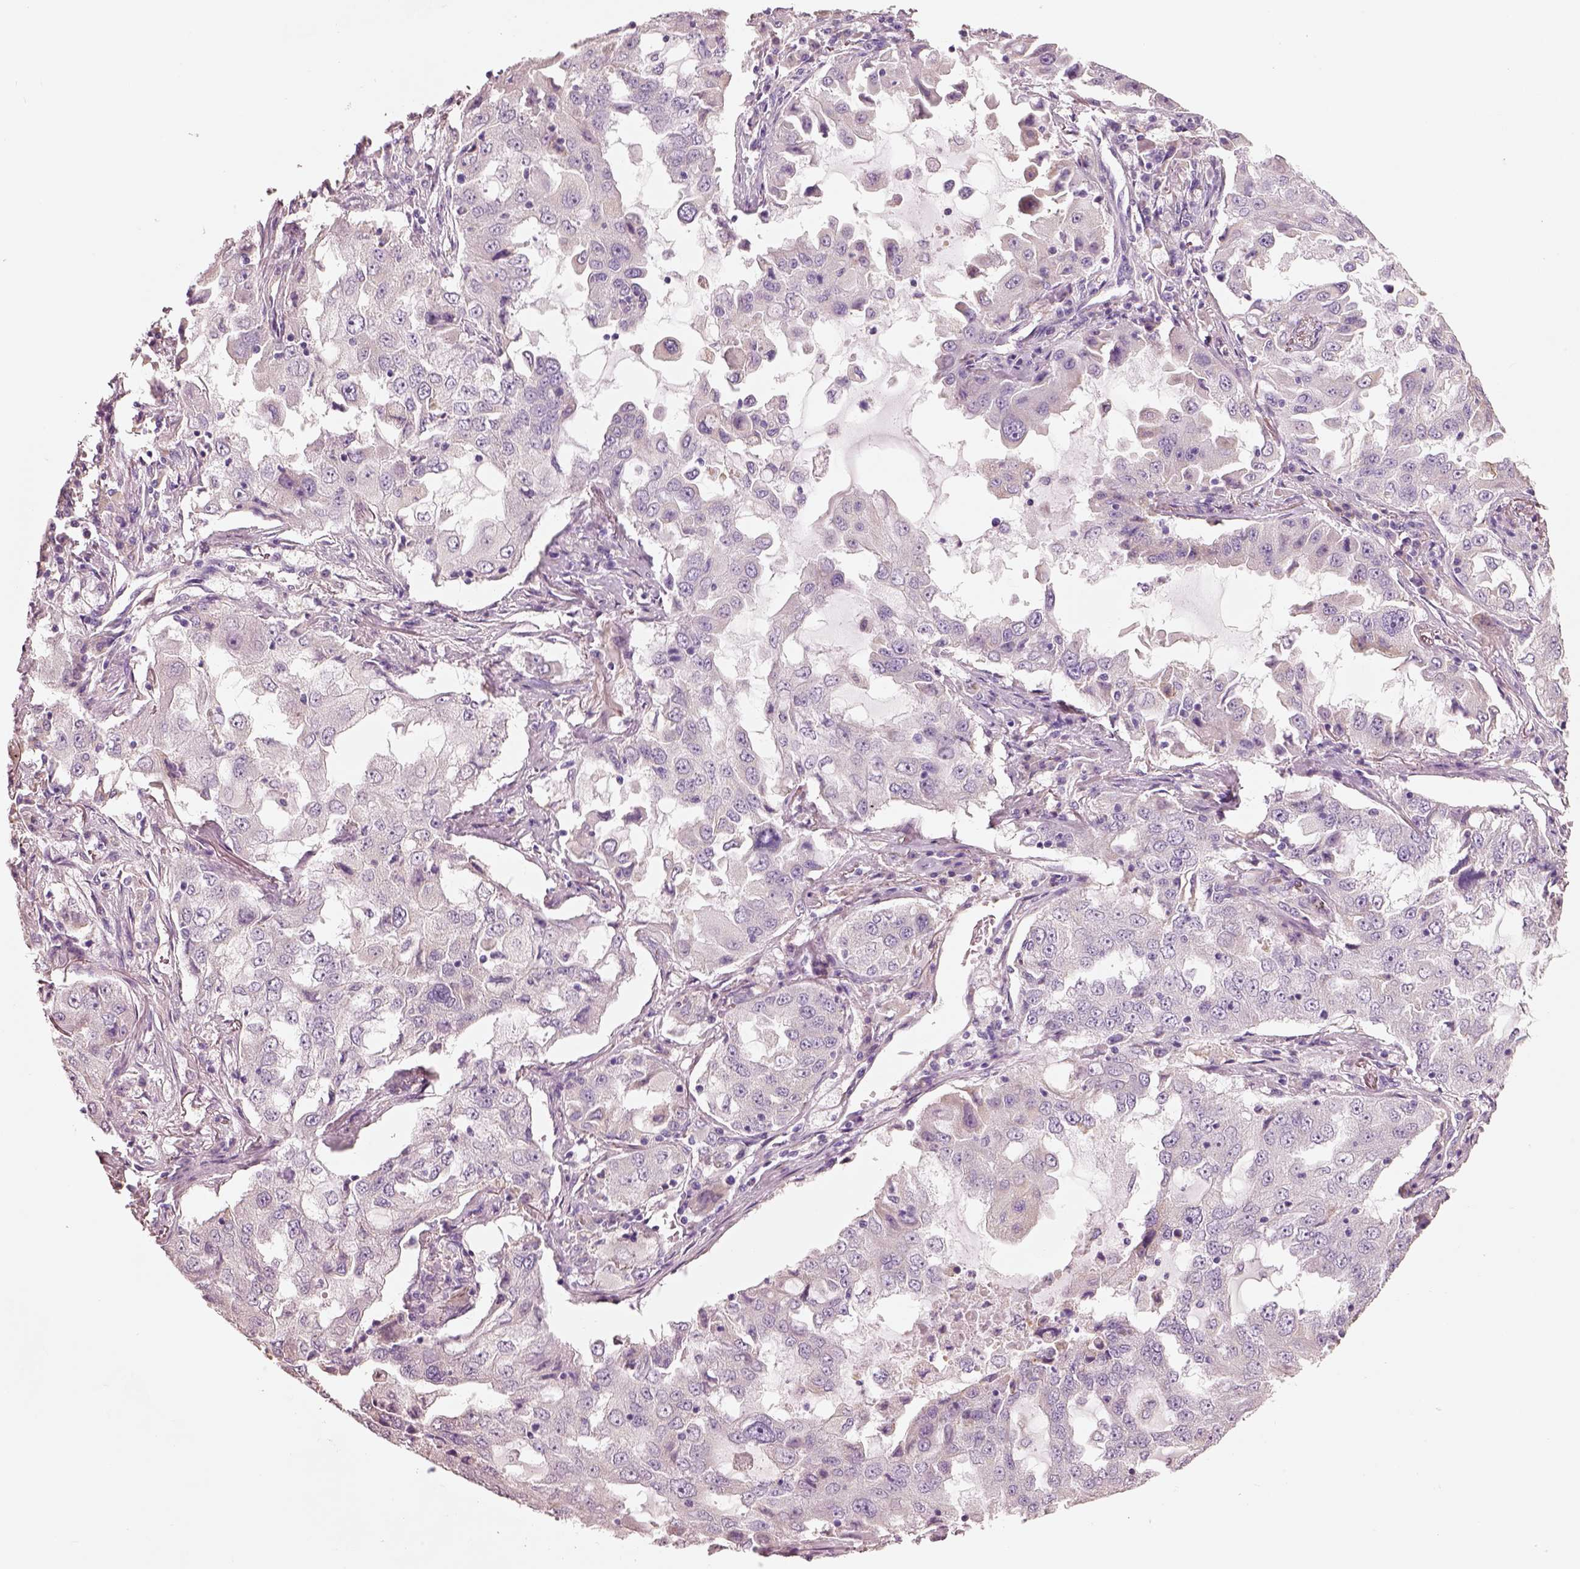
{"staining": {"intensity": "negative", "quantity": "none", "location": "none"}, "tissue": "lung cancer", "cell_type": "Tumor cells", "image_type": "cancer", "snomed": [{"axis": "morphology", "description": "Adenocarcinoma, NOS"}, {"axis": "topography", "description": "Lung"}], "caption": "This is an immunohistochemistry micrograph of adenocarcinoma (lung). There is no positivity in tumor cells.", "gene": "PNOC", "patient": {"sex": "female", "age": 61}}